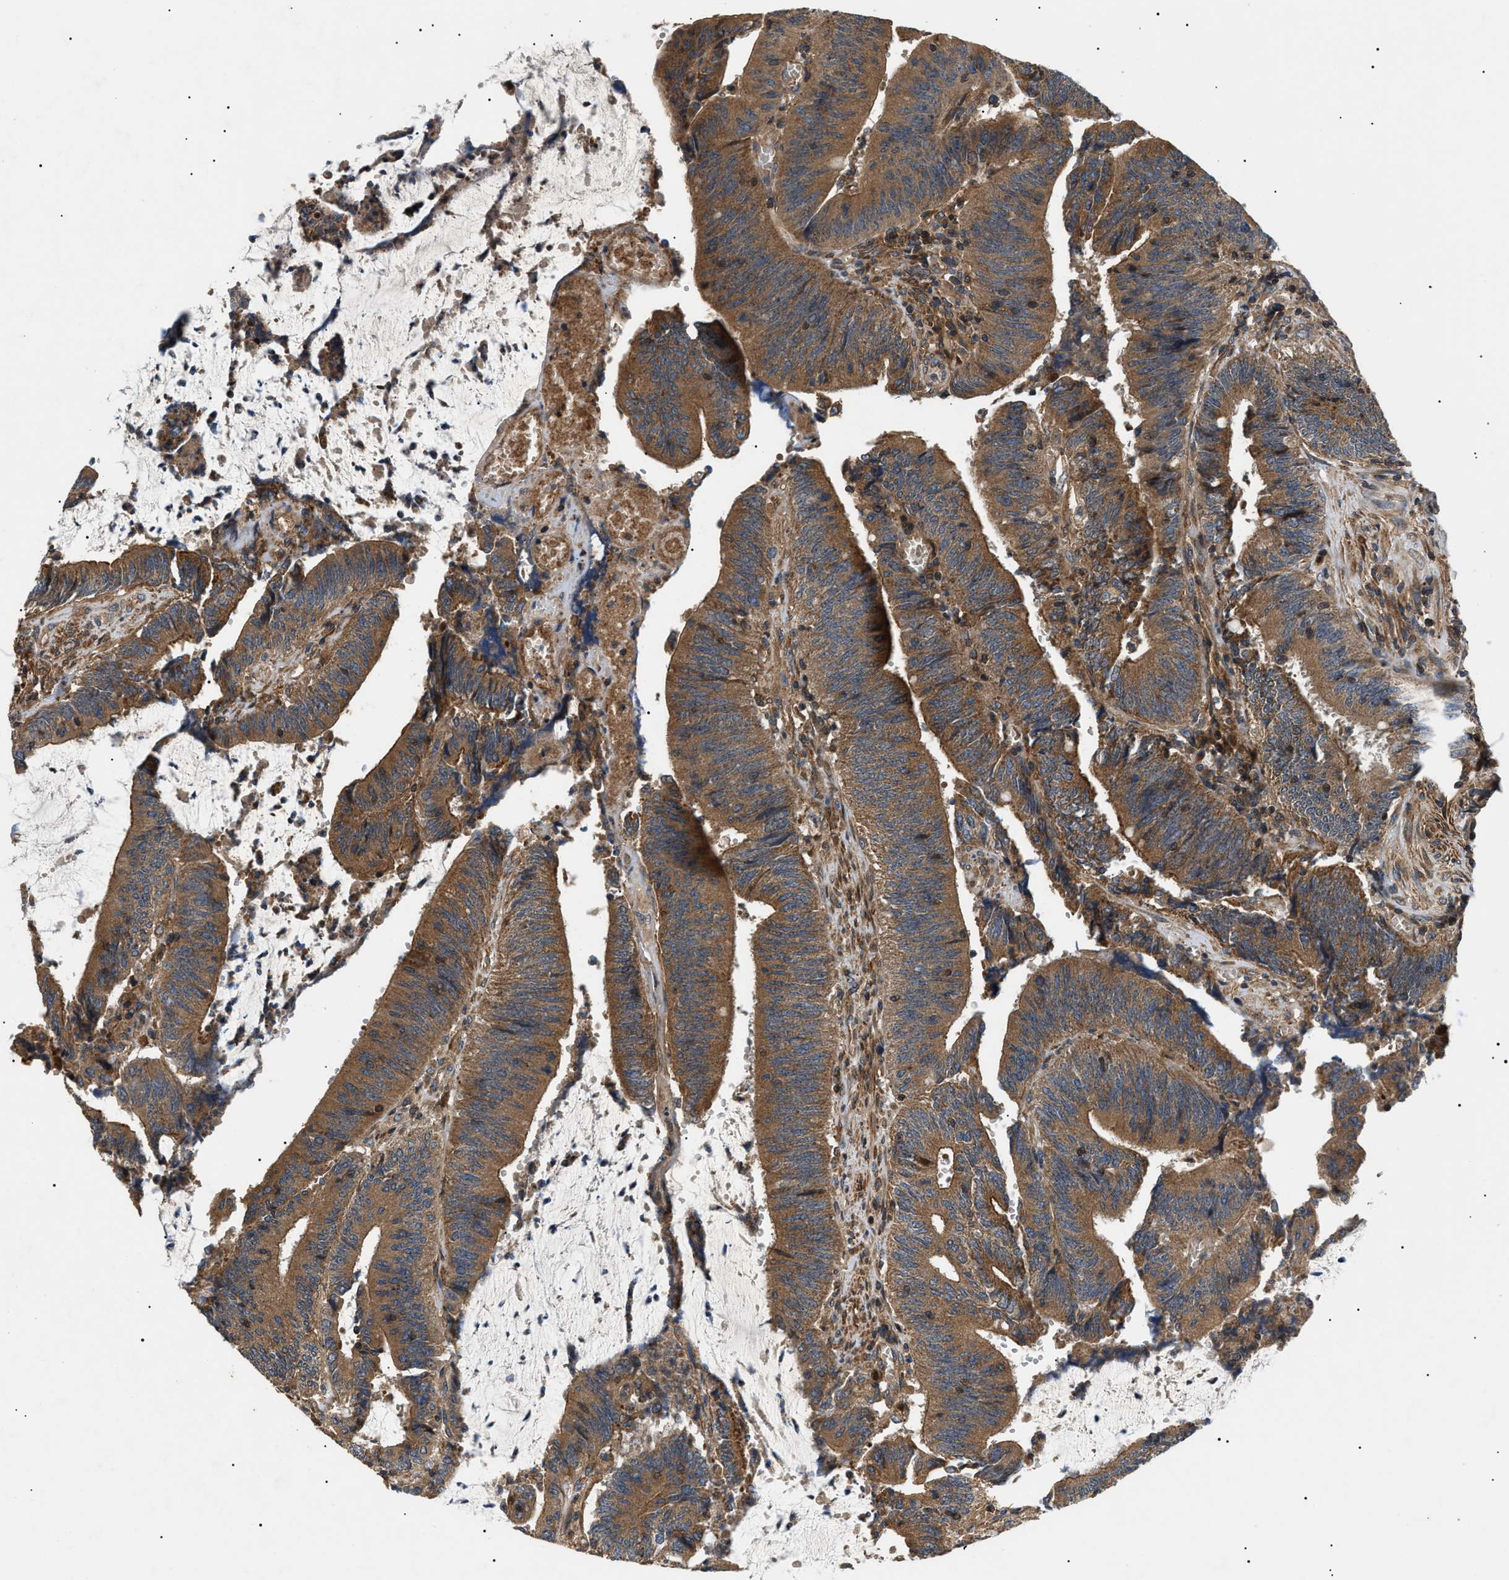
{"staining": {"intensity": "moderate", "quantity": ">75%", "location": "cytoplasmic/membranous"}, "tissue": "colorectal cancer", "cell_type": "Tumor cells", "image_type": "cancer", "snomed": [{"axis": "morphology", "description": "Normal tissue, NOS"}, {"axis": "morphology", "description": "Adenocarcinoma, NOS"}, {"axis": "topography", "description": "Rectum"}], "caption": "A brown stain highlights moderate cytoplasmic/membranous positivity of a protein in colorectal adenocarcinoma tumor cells.", "gene": "PPM1B", "patient": {"sex": "female", "age": 66}}